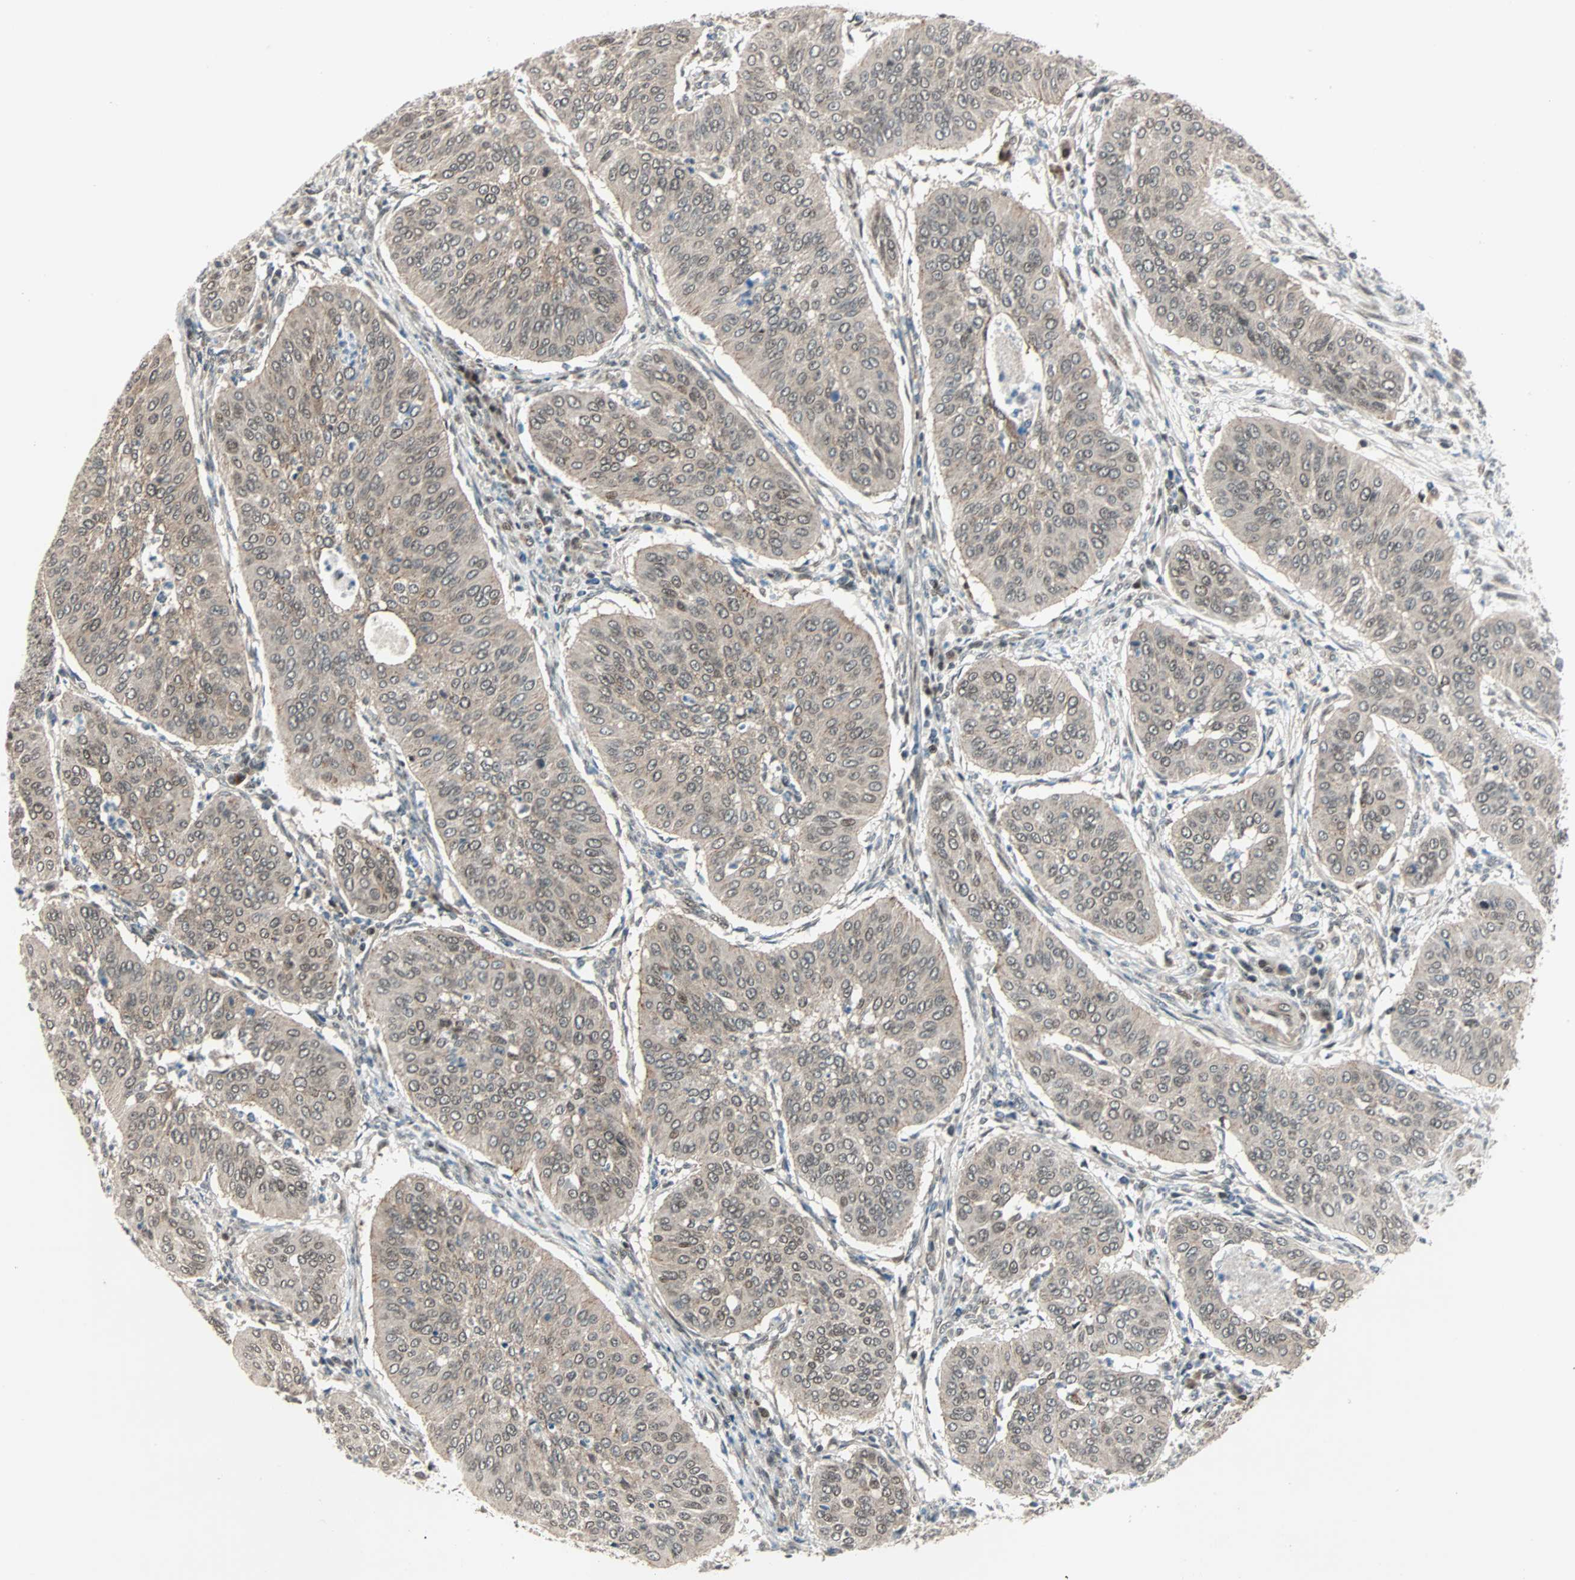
{"staining": {"intensity": "weak", "quantity": "25%-75%", "location": "cytoplasmic/membranous,nuclear"}, "tissue": "cervical cancer", "cell_type": "Tumor cells", "image_type": "cancer", "snomed": [{"axis": "morphology", "description": "Normal tissue, NOS"}, {"axis": "morphology", "description": "Squamous cell carcinoma, NOS"}, {"axis": "topography", "description": "Cervix"}], "caption": "This histopathology image exhibits IHC staining of cervical cancer (squamous cell carcinoma), with low weak cytoplasmic/membranous and nuclear staining in about 25%-75% of tumor cells.", "gene": "CBX4", "patient": {"sex": "female", "age": 39}}